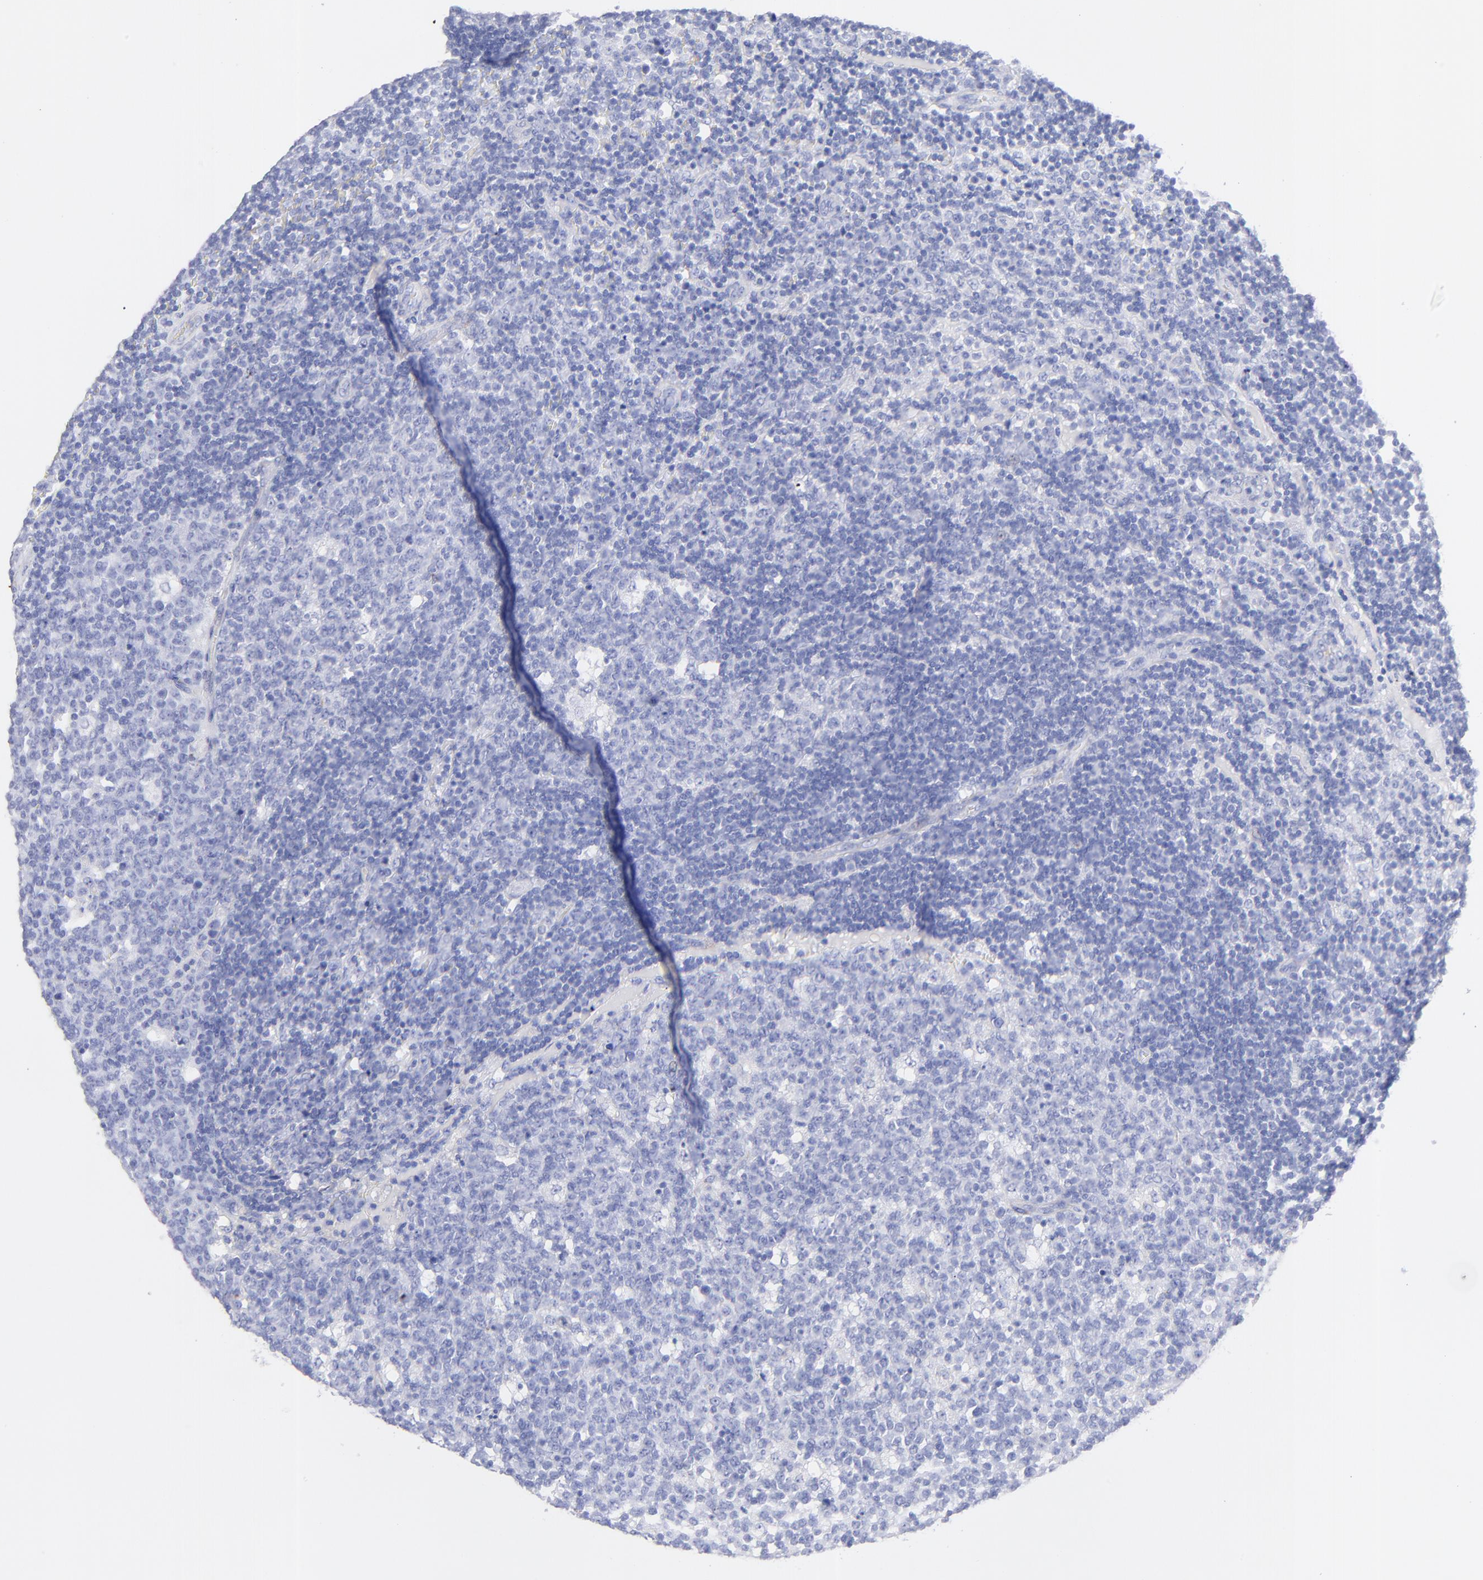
{"staining": {"intensity": "negative", "quantity": "none", "location": "none"}, "tissue": "lymph node", "cell_type": "Germinal center cells", "image_type": "normal", "snomed": [{"axis": "morphology", "description": "Normal tissue, NOS"}, {"axis": "topography", "description": "Lymph node"}, {"axis": "topography", "description": "Salivary gland"}], "caption": "DAB immunohistochemical staining of unremarkable lymph node displays no significant expression in germinal center cells. The staining is performed using DAB brown chromogen with nuclei counter-stained in using hematoxylin.", "gene": "C1QTNF6", "patient": {"sex": "male", "age": 8}}